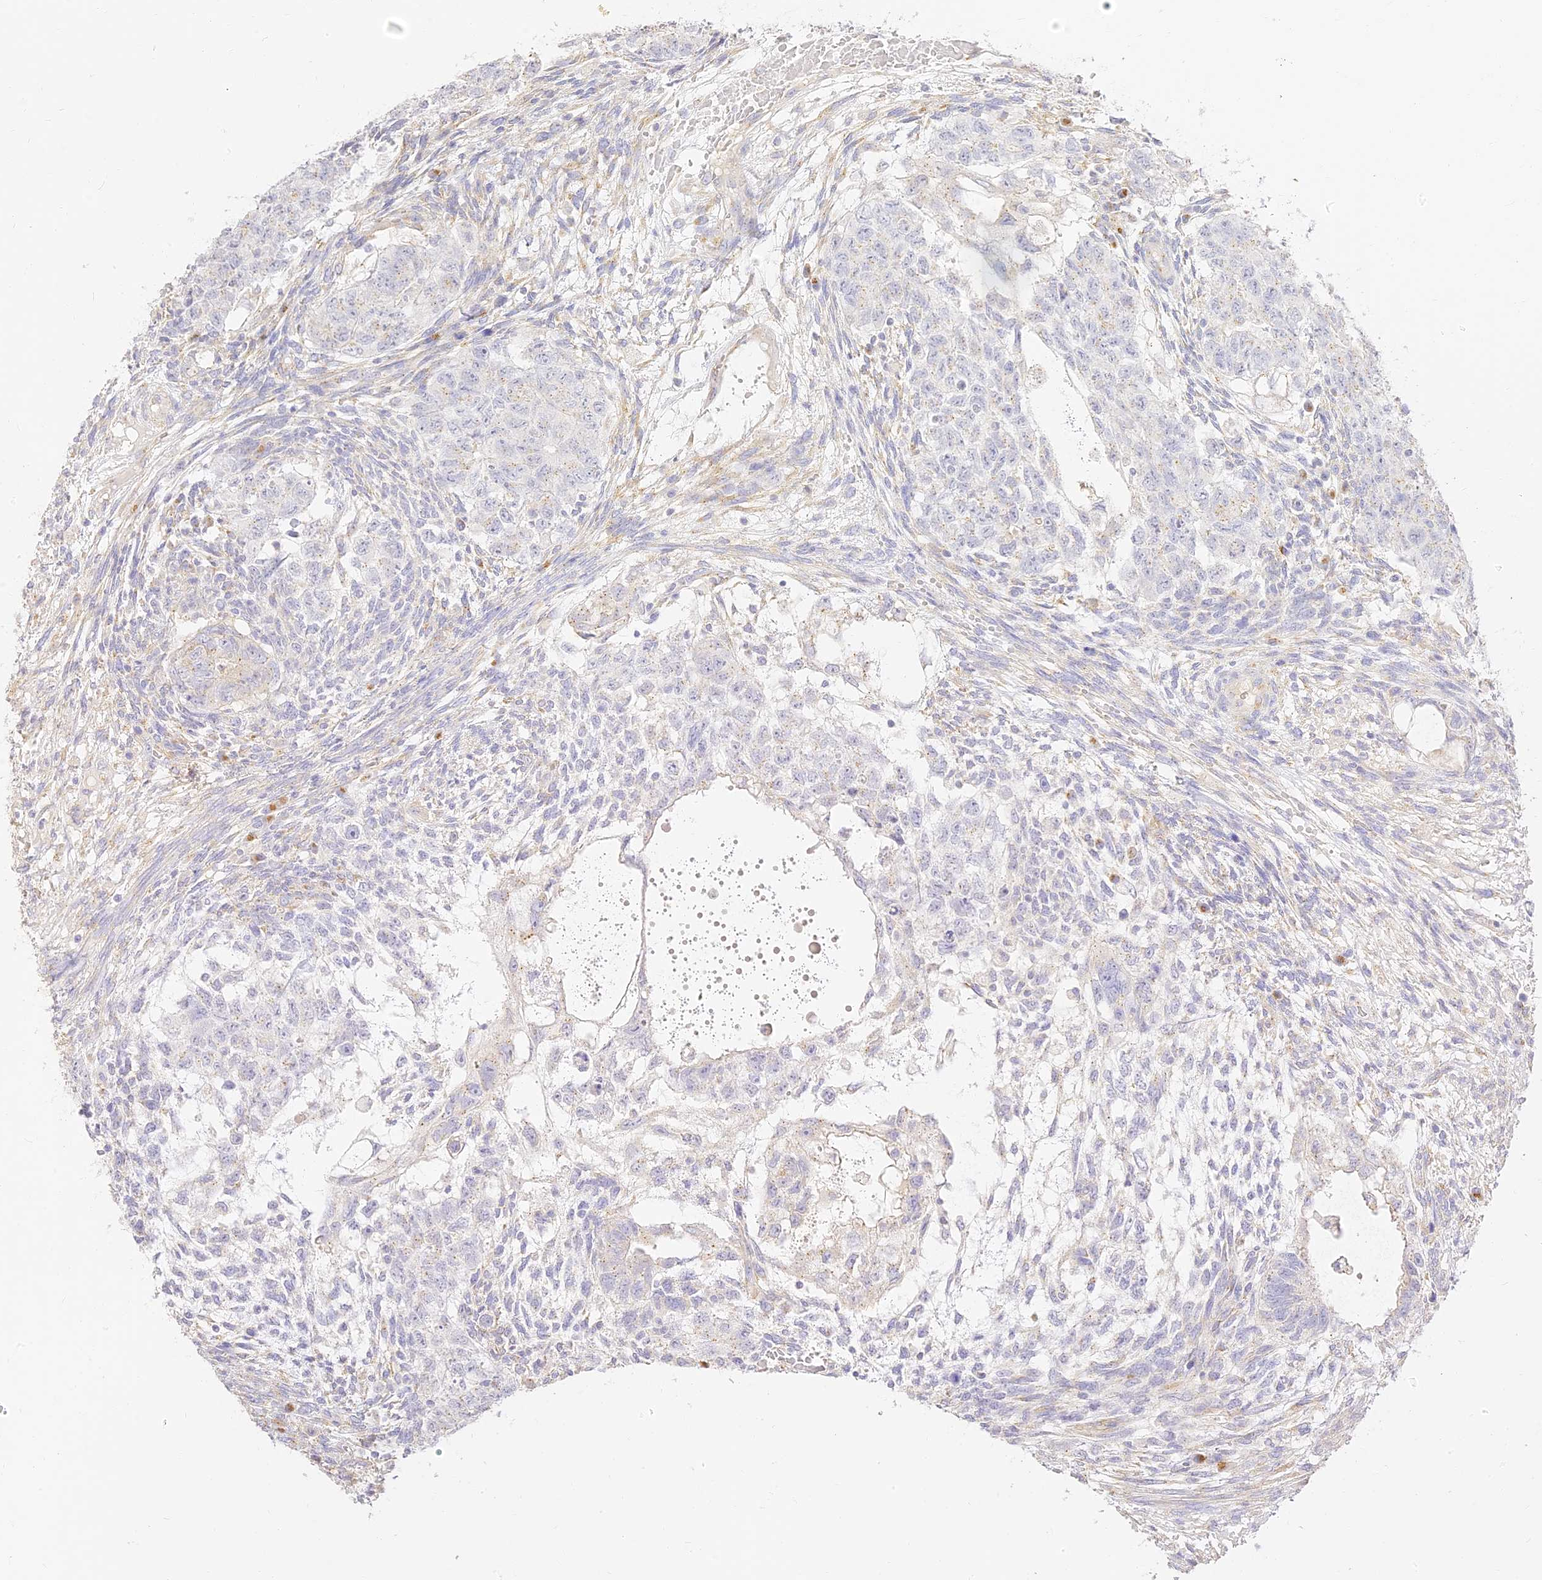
{"staining": {"intensity": "negative", "quantity": "none", "location": "none"}, "tissue": "testis cancer", "cell_type": "Tumor cells", "image_type": "cancer", "snomed": [{"axis": "morphology", "description": "Normal tissue, NOS"}, {"axis": "morphology", "description": "Carcinoma, Embryonal, NOS"}, {"axis": "topography", "description": "Testis"}], "caption": "IHC image of testis cancer (embryonal carcinoma) stained for a protein (brown), which reveals no expression in tumor cells. The staining is performed using DAB (3,3'-diaminobenzidine) brown chromogen with nuclei counter-stained in using hematoxylin.", "gene": "SEC13", "patient": {"sex": "male", "age": 36}}